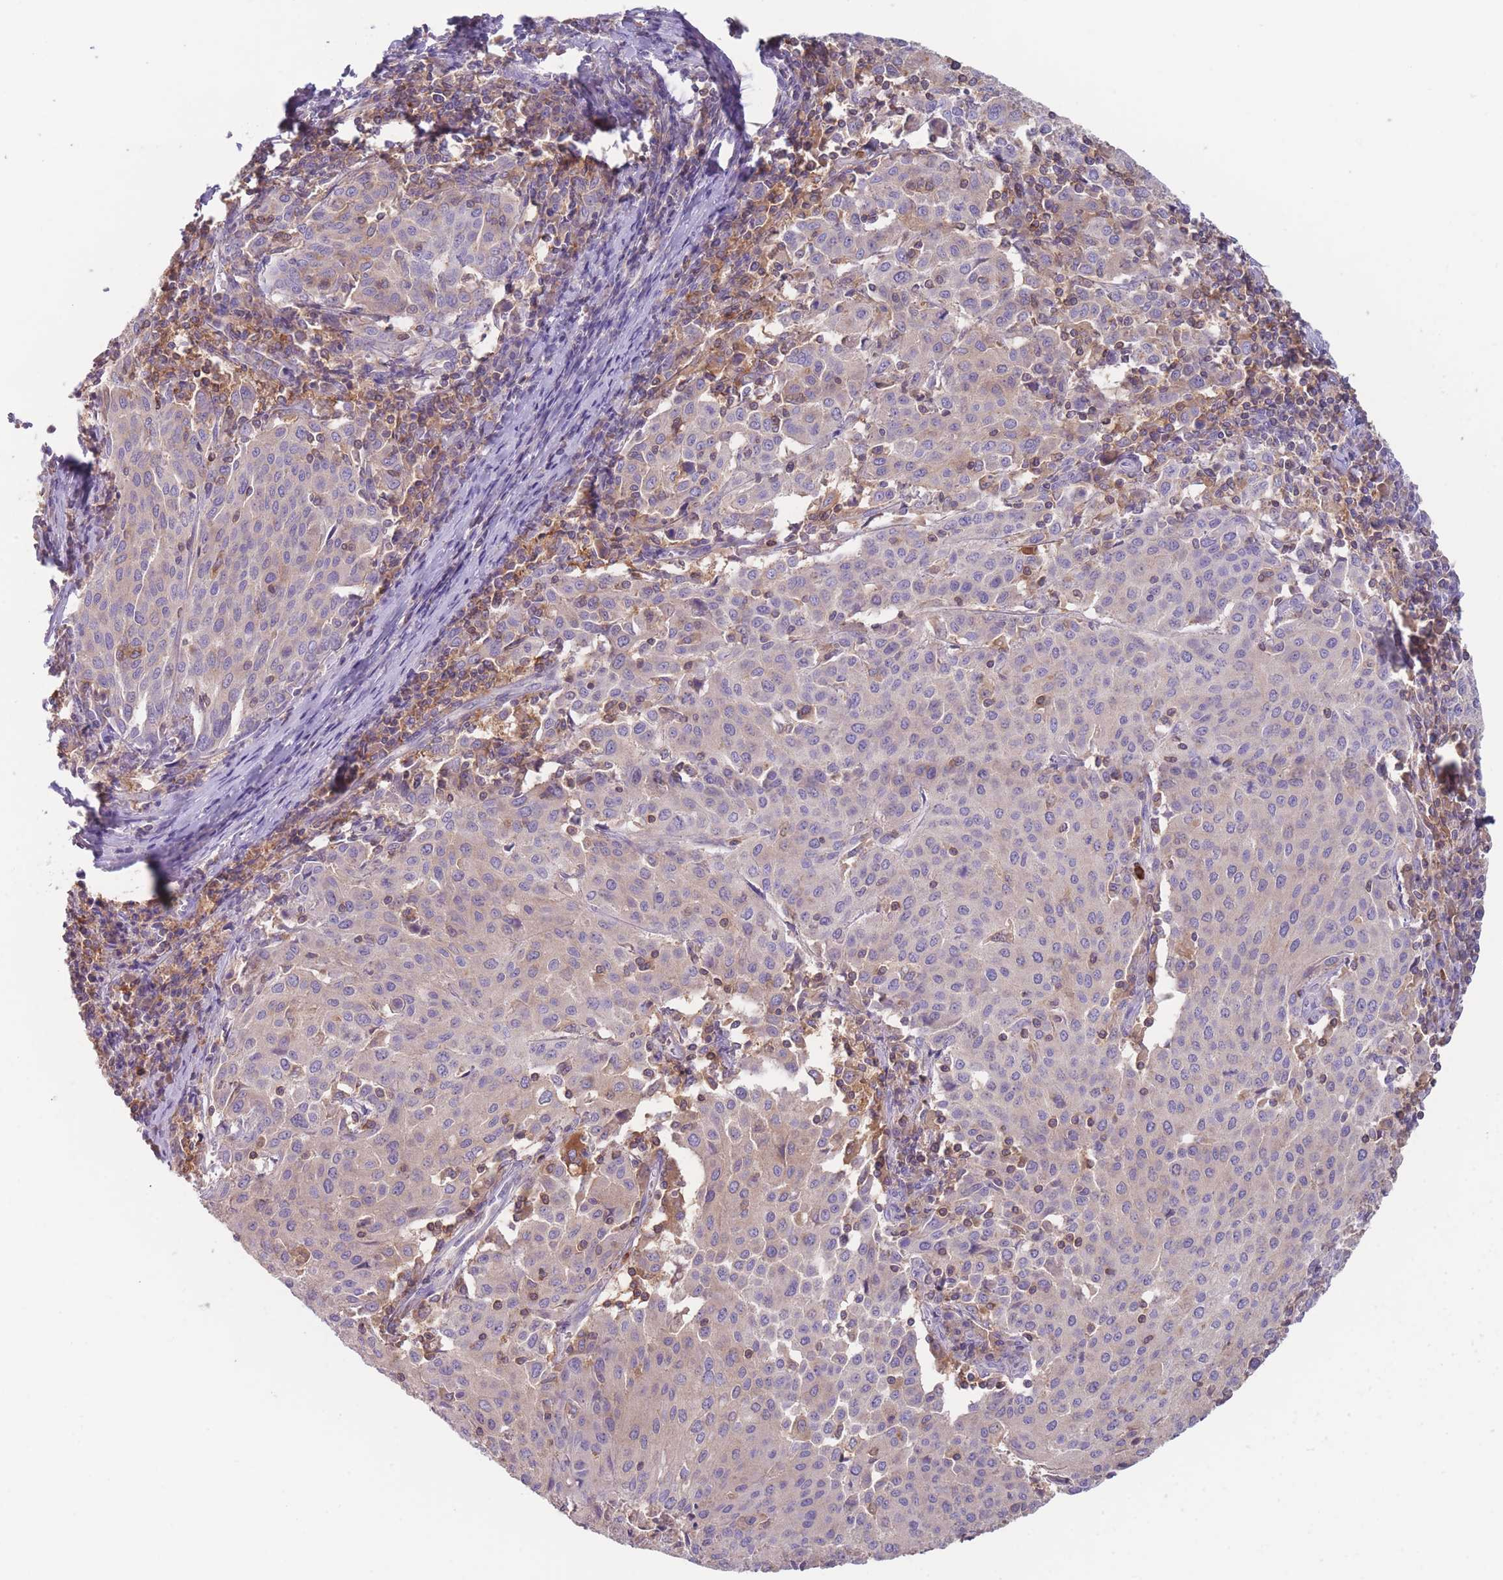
{"staining": {"intensity": "negative", "quantity": "none", "location": "none"}, "tissue": "cervical cancer", "cell_type": "Tumor cells", "image_type": "cancer", "snomed": [{"axis": "morphology", "description": "Squamous cell carcinoma, NOS"}, {"axis": "topography", "description": "Cervix"}], "caption": "Immunohistochemistry of human cervical cancer (squamous cell carcinoma) exhibits no positivity in tumor cells. (DAB (3,3'-diaminobenzidine) immunohistochemistry, high magnification).", "gene": "ST3GAL4", "patient": {"sex": "female", "age": 46}}